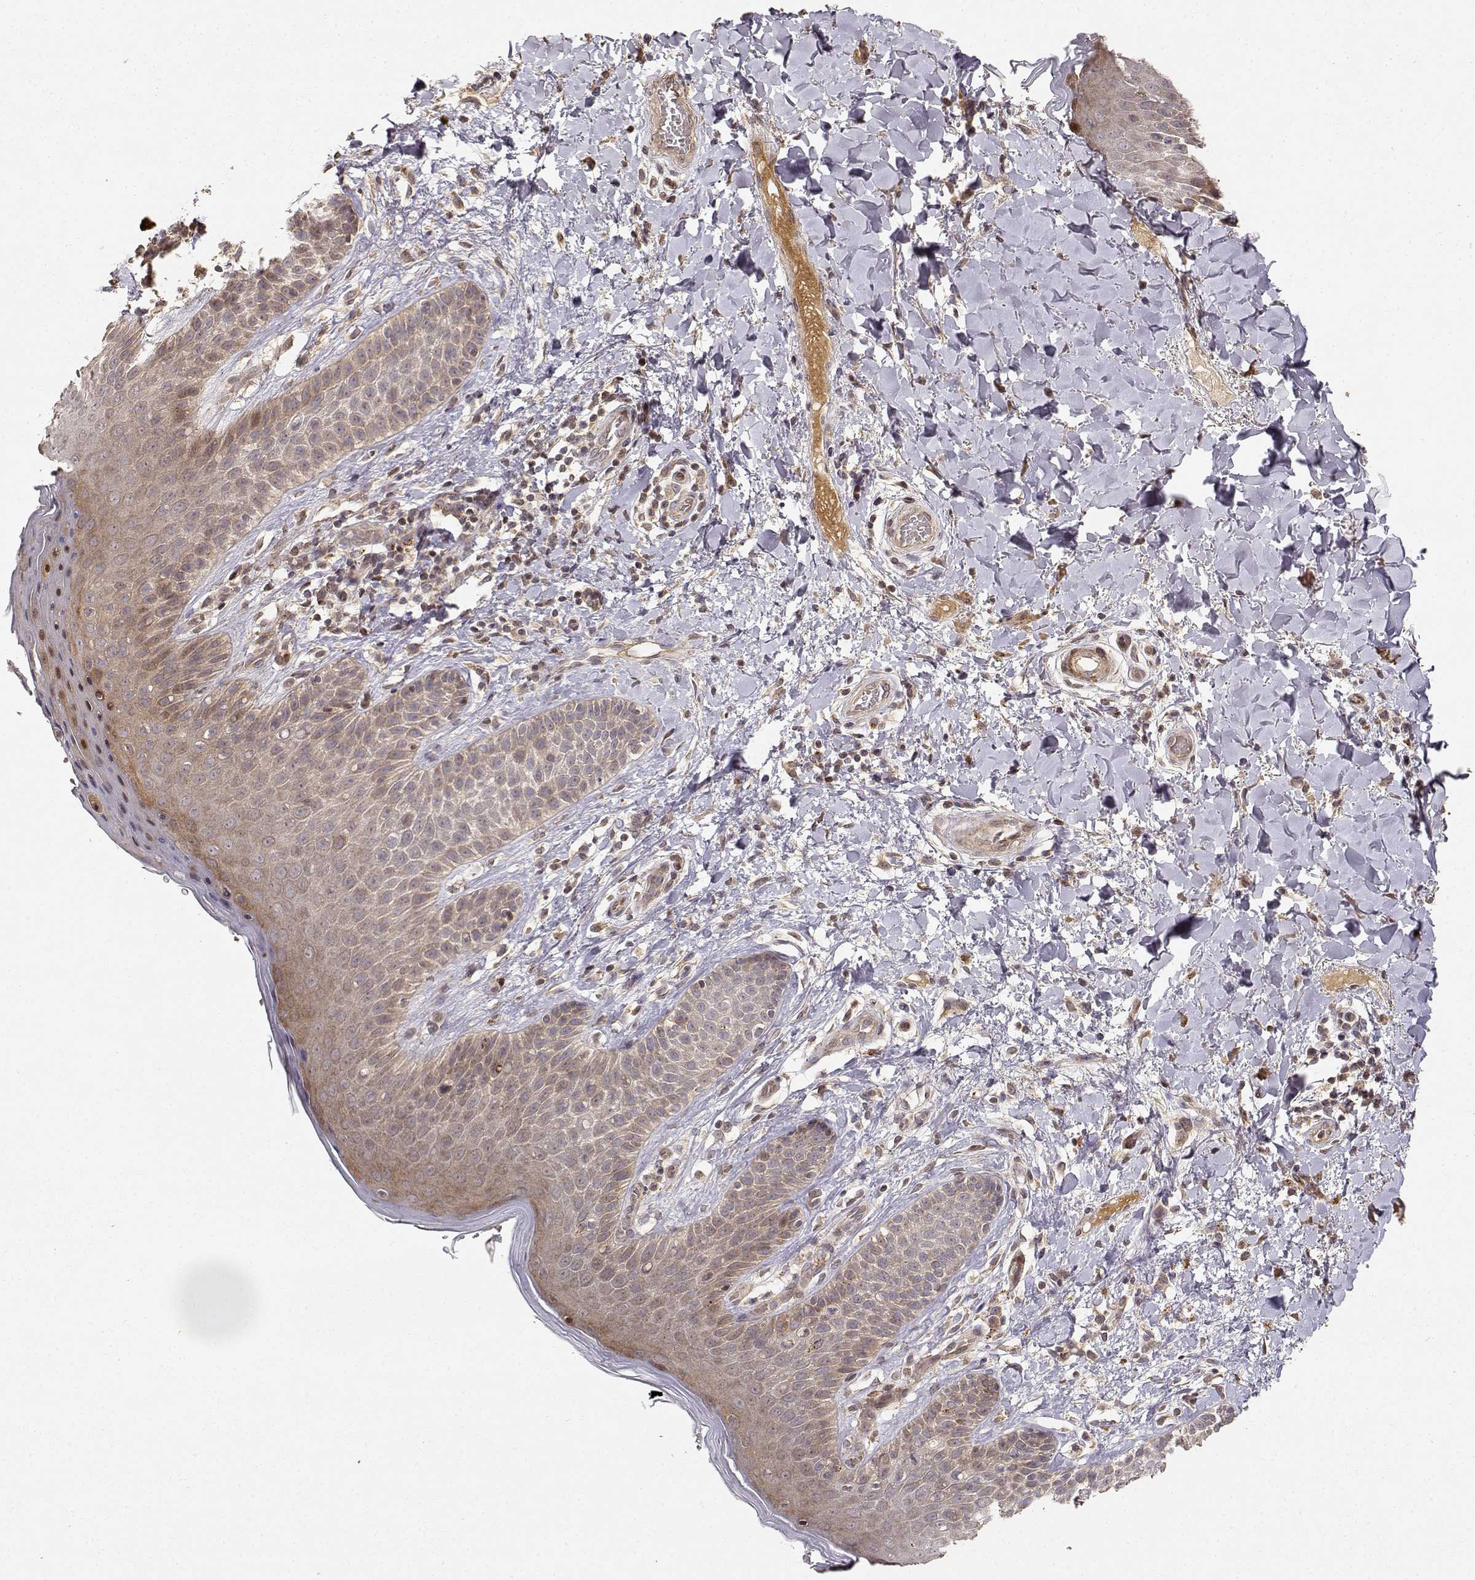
{"staining": {"intensity": "weak", "quantity": "25%-75%", "location": "cytoplasmic/membranous"}, "tissue": "skin", "cell_type": "Epidermal cells", "image_type": "normal", "snomed": [{"axis": "morphology", "description": "Normal tissue, NOS"}, {"axis": "topography", "description": "Anal"}], "caption": "Protein analysis of unremarkable skin exhibits weak cytoplasmic/membranous staining in approximately 25%-75% of epidermal cells.", "gene": "PICK1", "patient": {"sex": "male", "age": 36}}